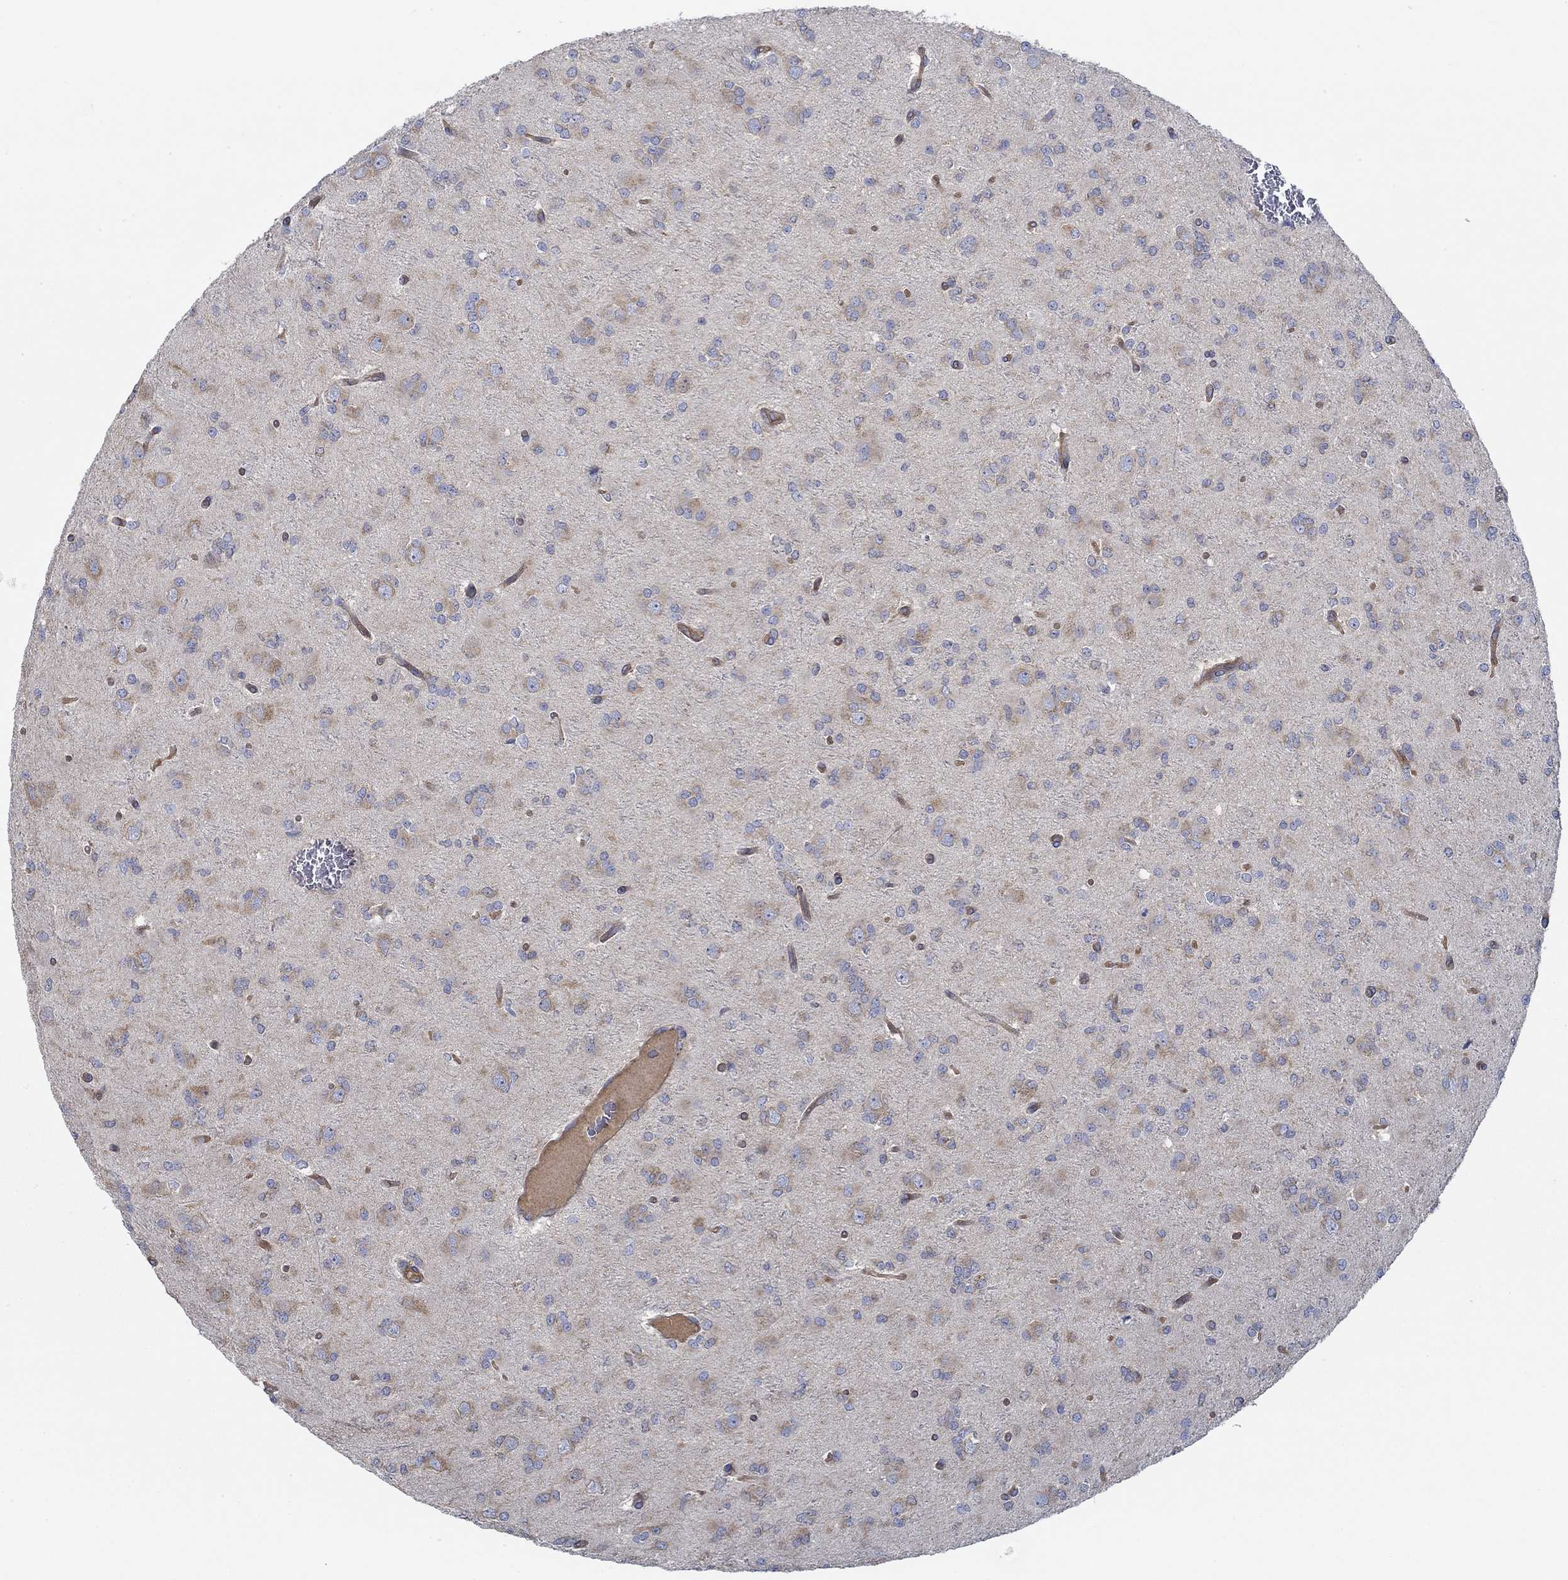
{"staining": {"intensity": "weak", "quantity": "<25%", "location": "cytoplasmic/membranous"}, "tissue": "glioma", "cell_type": "Tumor cells", "image_type": "cancer", "snomed": [{"axis": "morphology", "description": "Glioma, malignant, Low grade"}, {"axis": "topography", "description": "Brain"}], "caption": "Tumor cells are negative for brown protein staining in glioma. (Brightfield microscopy of DAB (3,3'-diaminobenzidine) immunohistochemistry (IHC) at high magnification).", "gene": "SPAG9", "patient": {"sex": "male", "age": 27}}